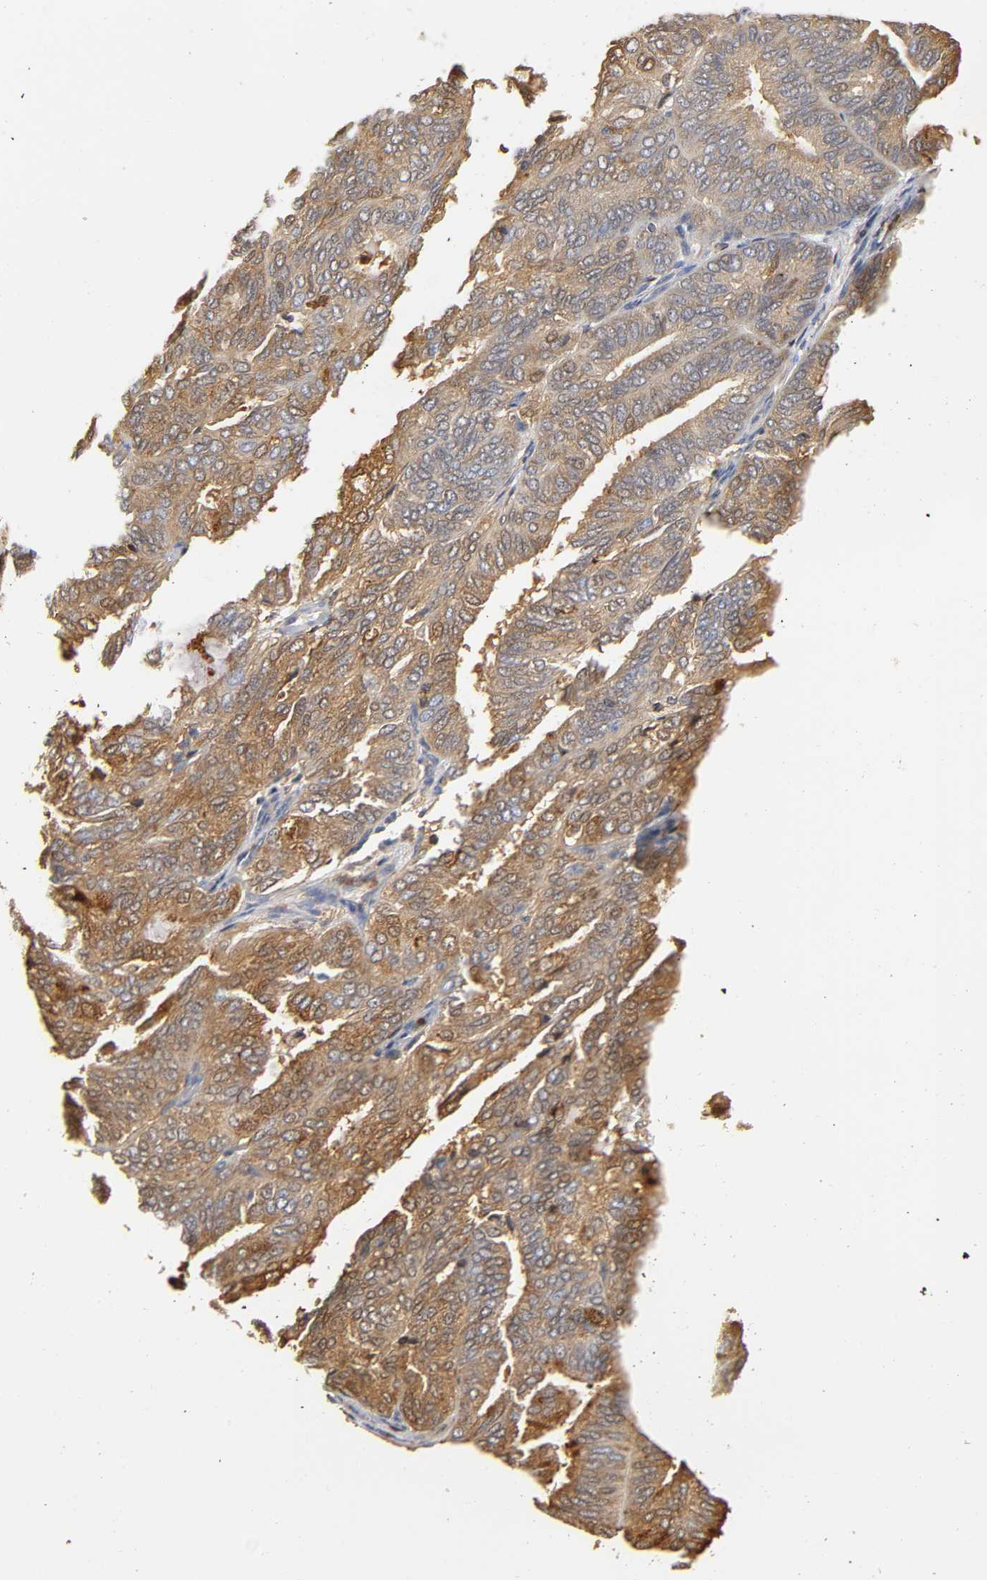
{"staining": {"intensity": "weak", "quantity": ">75%", "location": "cytoplasmic/membranous"}, "tissue": "endometrial cancer", "cell_type": "Tumor cells", "image_type": "cancer", "snomed": [{"axis": "morphology", "description": "Adenocarcinoma, NOS"}, {"axis": "topography", "description": "Endometrium"}], "caption": "Immunohistochemistry (IHC) of endometrial cancer shows low levels of weak cytoplasmic/membranous staining in about >75% of tumor cells. Nuclei are stained in blue.", "gene": "ANXA11", "patient": {"sex": "female", "age": 59}}